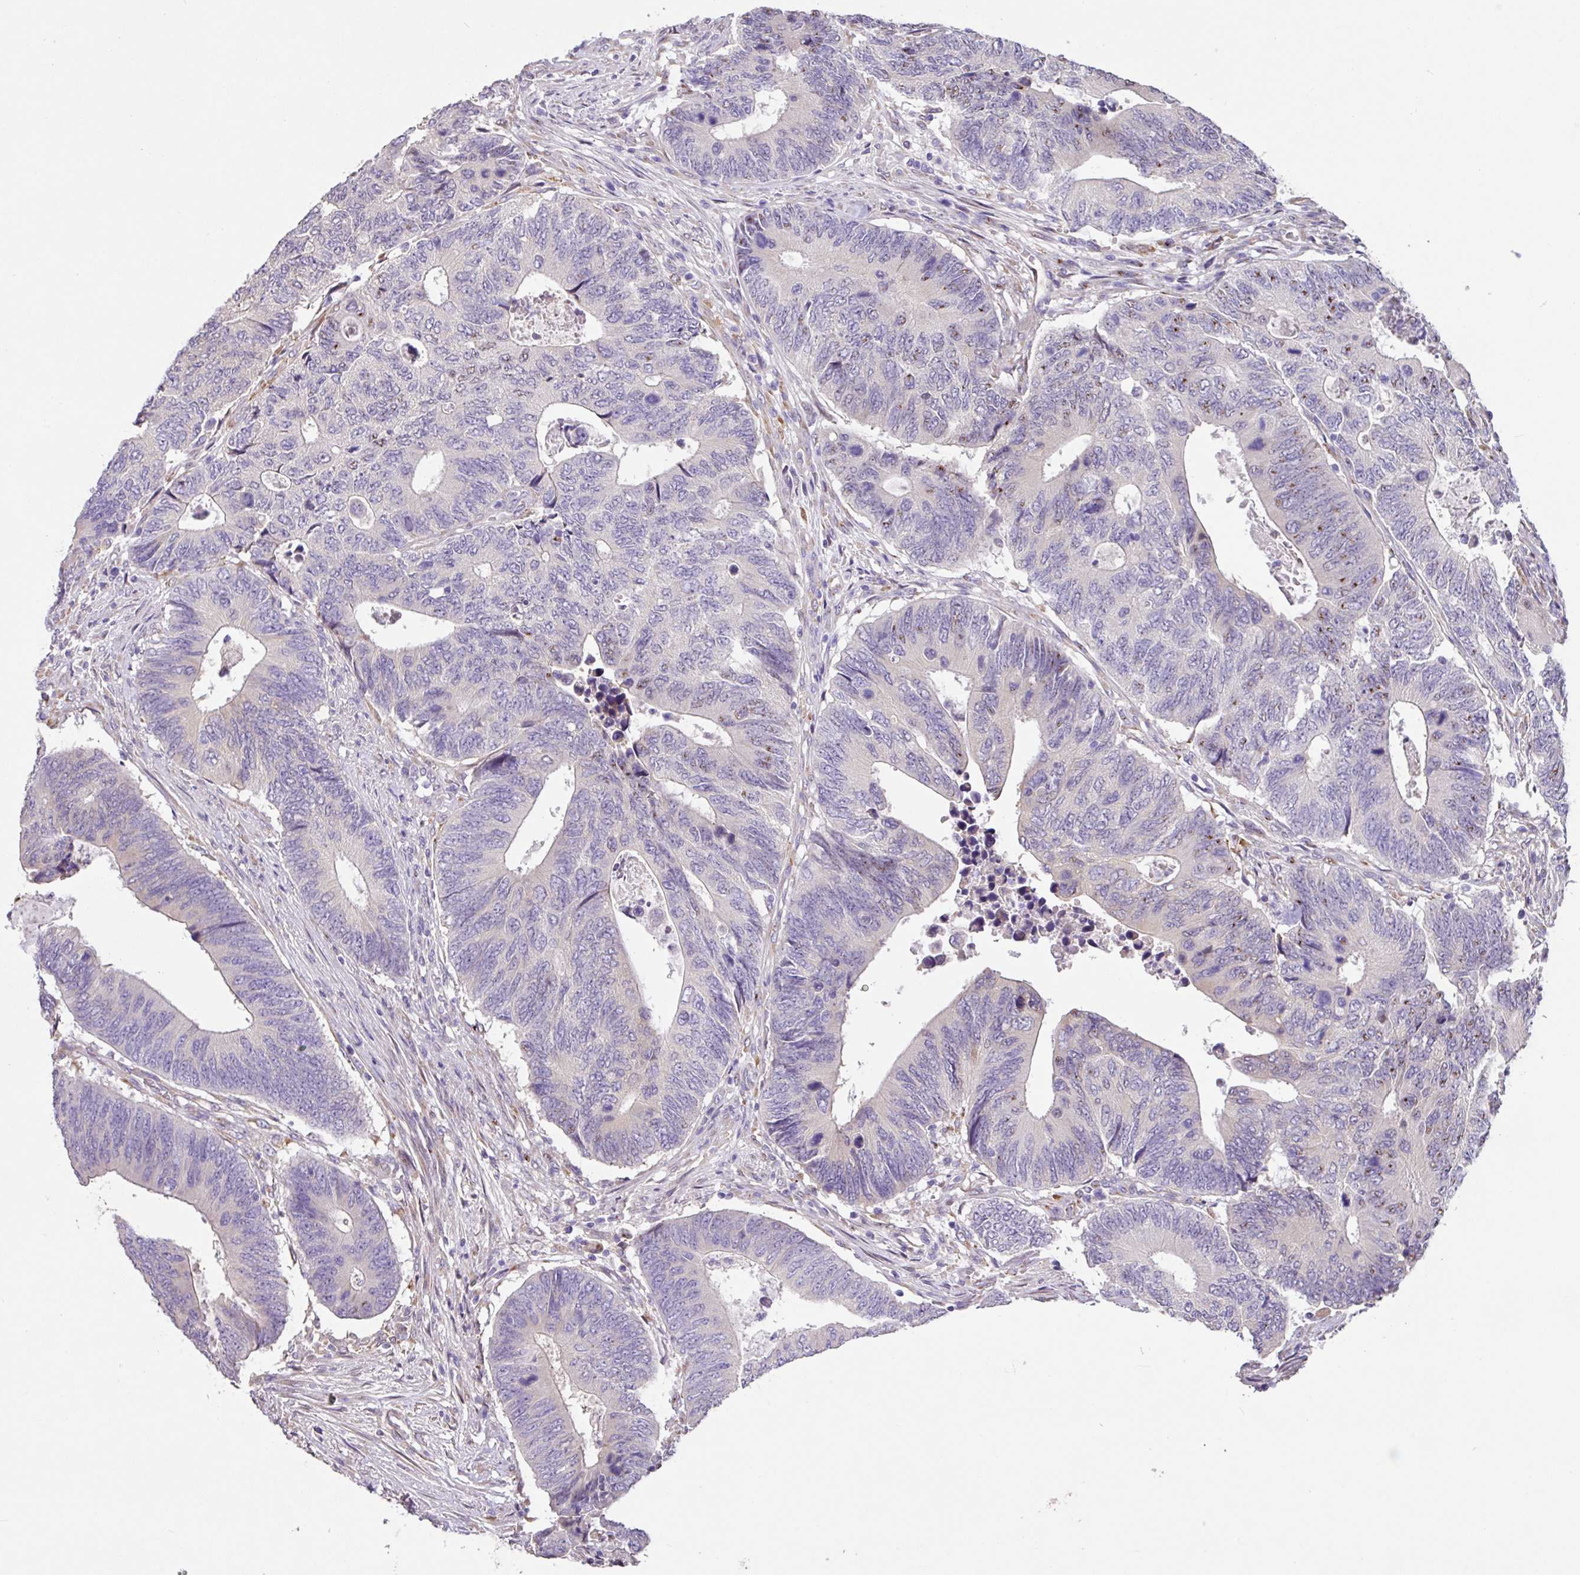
{"staining": {"intensity": "moderate", "quantity": "<25%", "location": "nuclear"}, "tissue": "colorectal cancer", "cell_type": "Tumor cells", "image_type": "cancer", "snomed": [{"axis": "morphology", "description": "Adenocarcinoma, NOS"}, {"axis": "topography", "description": "Colon"}], "caption": "Moderate nuclear protein positivity is appreciated in approximately <25% of tumor cells in colorectal adenocarcinoma.", "gene": "ZG16", "patient": {"sex": "male", "age": 87}}